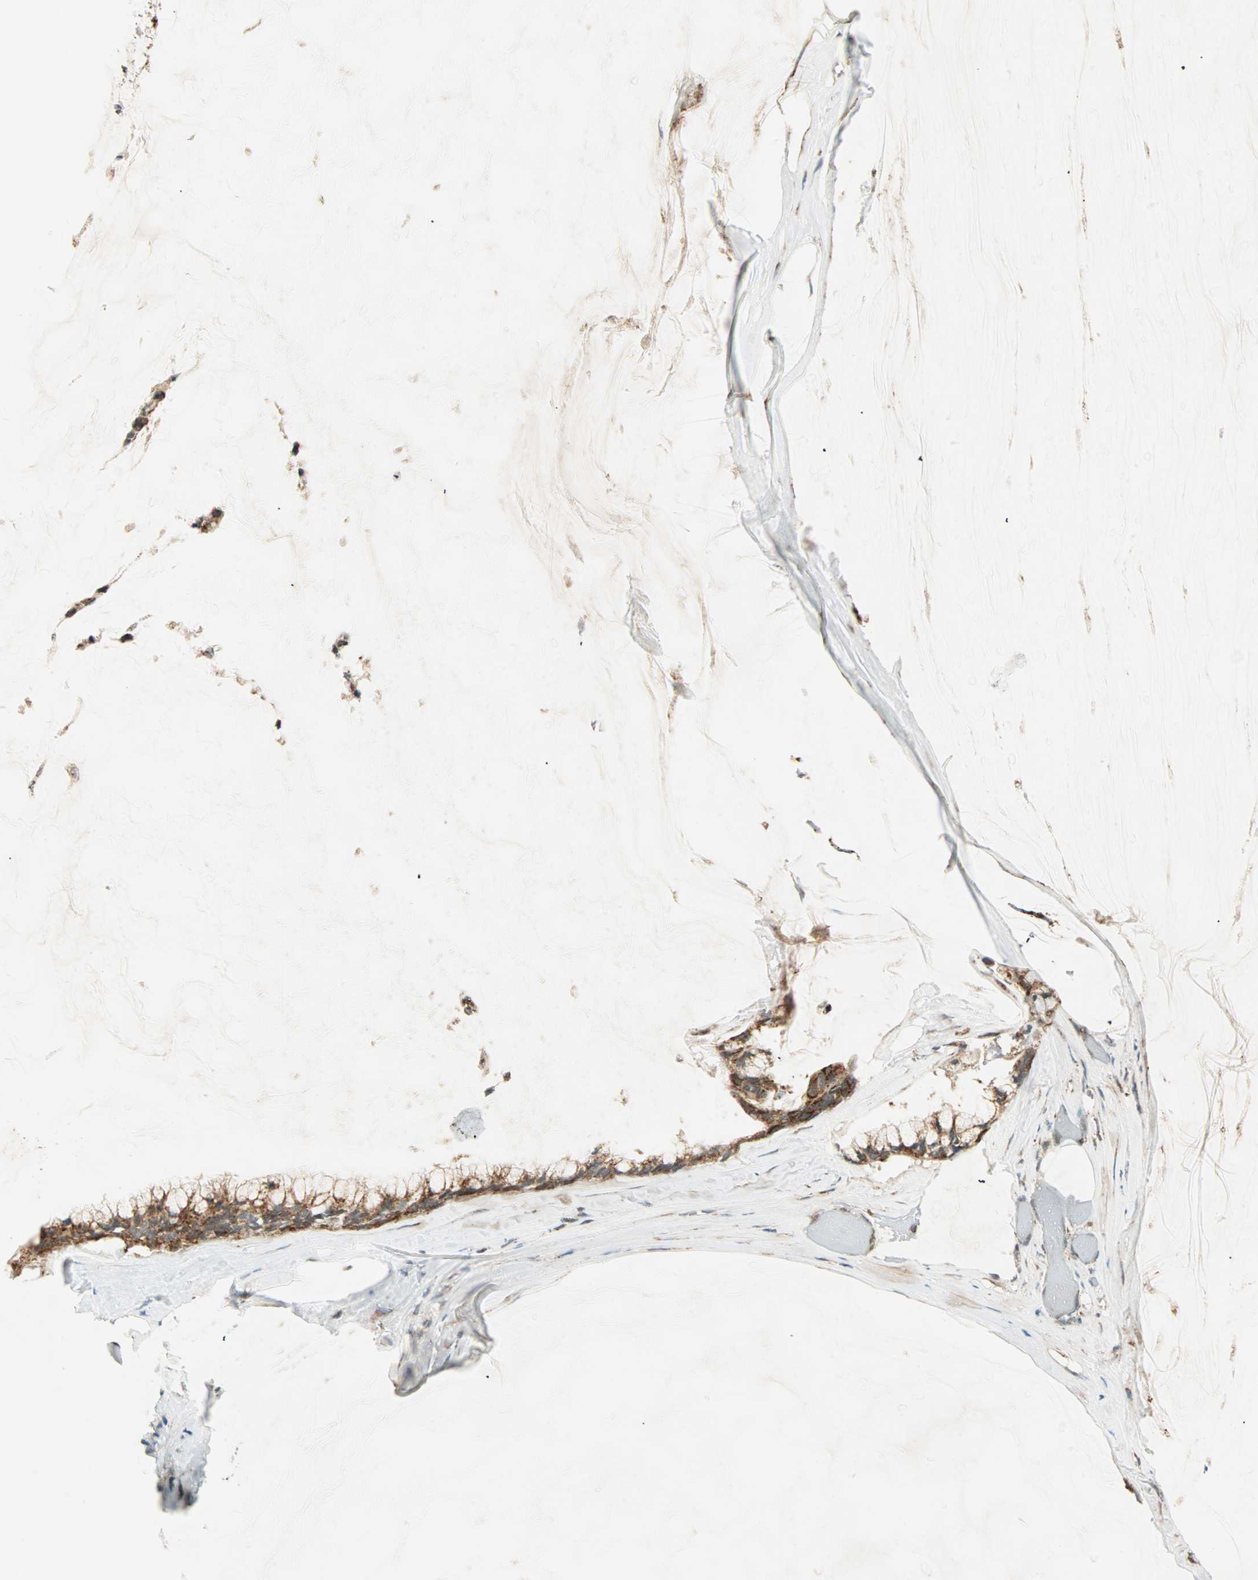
{"staining": {"intensity": "weak", "quantity": ">75%", "location": "cytoplasmic/membranous"}, "tissue": "ovarian cancer", "cell_type": "Tumor cells", "image_type": "cancer", "snomed": [{"axis": "morphology", "description": "Cystadenocarcinoma, mucinous, NOS"}, {"axis": "topography", "description": "Ovary"}], "caption": "Protein expression analysis of human ovarian cancer (mucinous cystadenocarcinoma) reveals weak cytoplasmic/membranous expression in approximately >75% of tumor cells. The staining is performed using DAB brown chromogen to label protein expression. The nuclei are counter-stained blue using hematoxylin.", "gene": "SPRY4", "patient": {"sex": "female", "age": 39}}